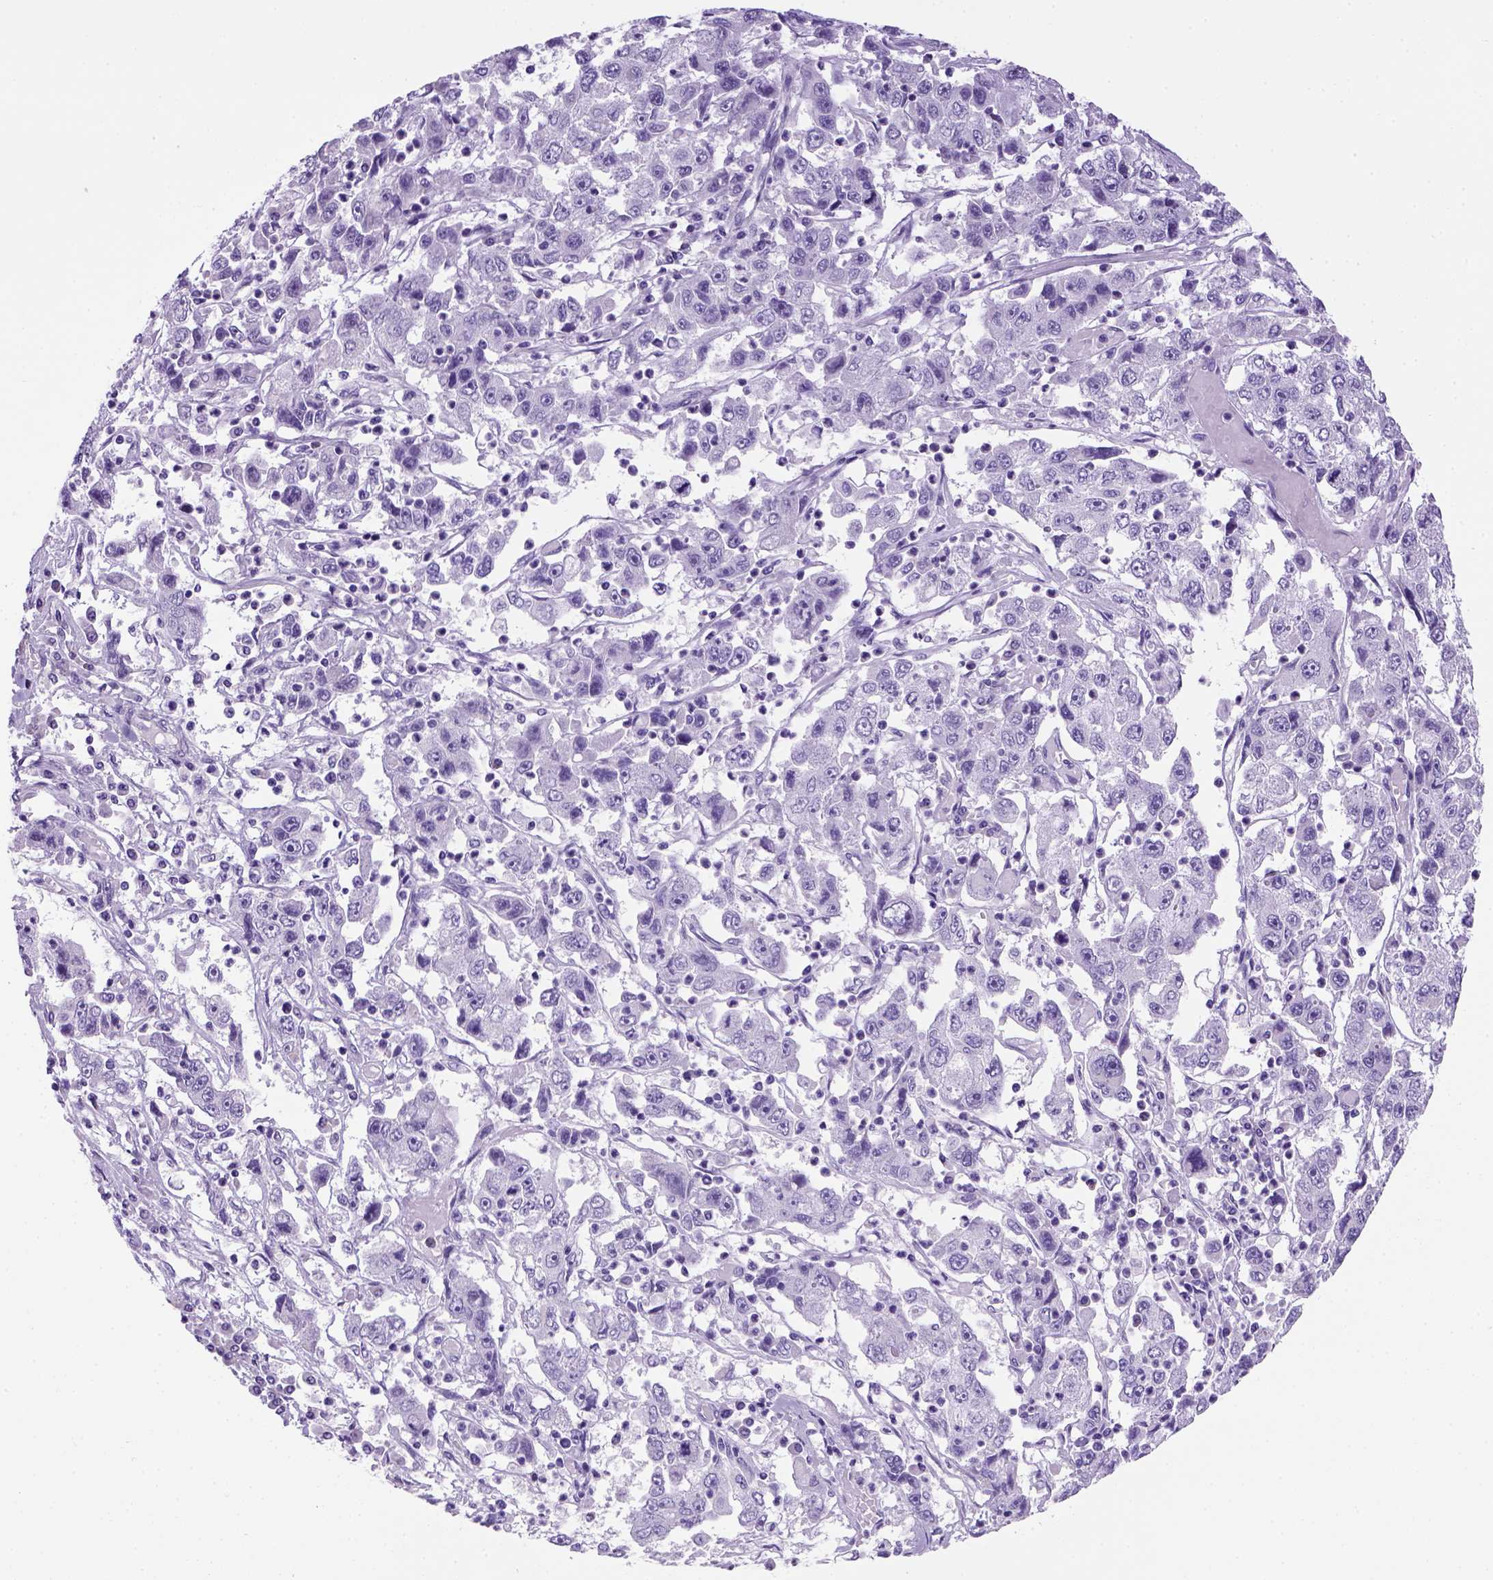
{"staining": {"intensity": "negative", "quantity": "none", "location": "none"}, "tissue": "cervical cancer", "cell_type": "Tumor cells", "image_type": "cancer", "snomed": [{"axis": "morphology", "description": "Squamous cell carcinoma, NOS"}, {"axis": "topography", "description": "Cervix"}], "caption": "An immunohistochemistry micrograph of cervical cancer is shown. There is no staining in tumor cells of cervical cancer.", "gene": "ARHGEF33", "patient": {"sex": "female", "age": 36}}